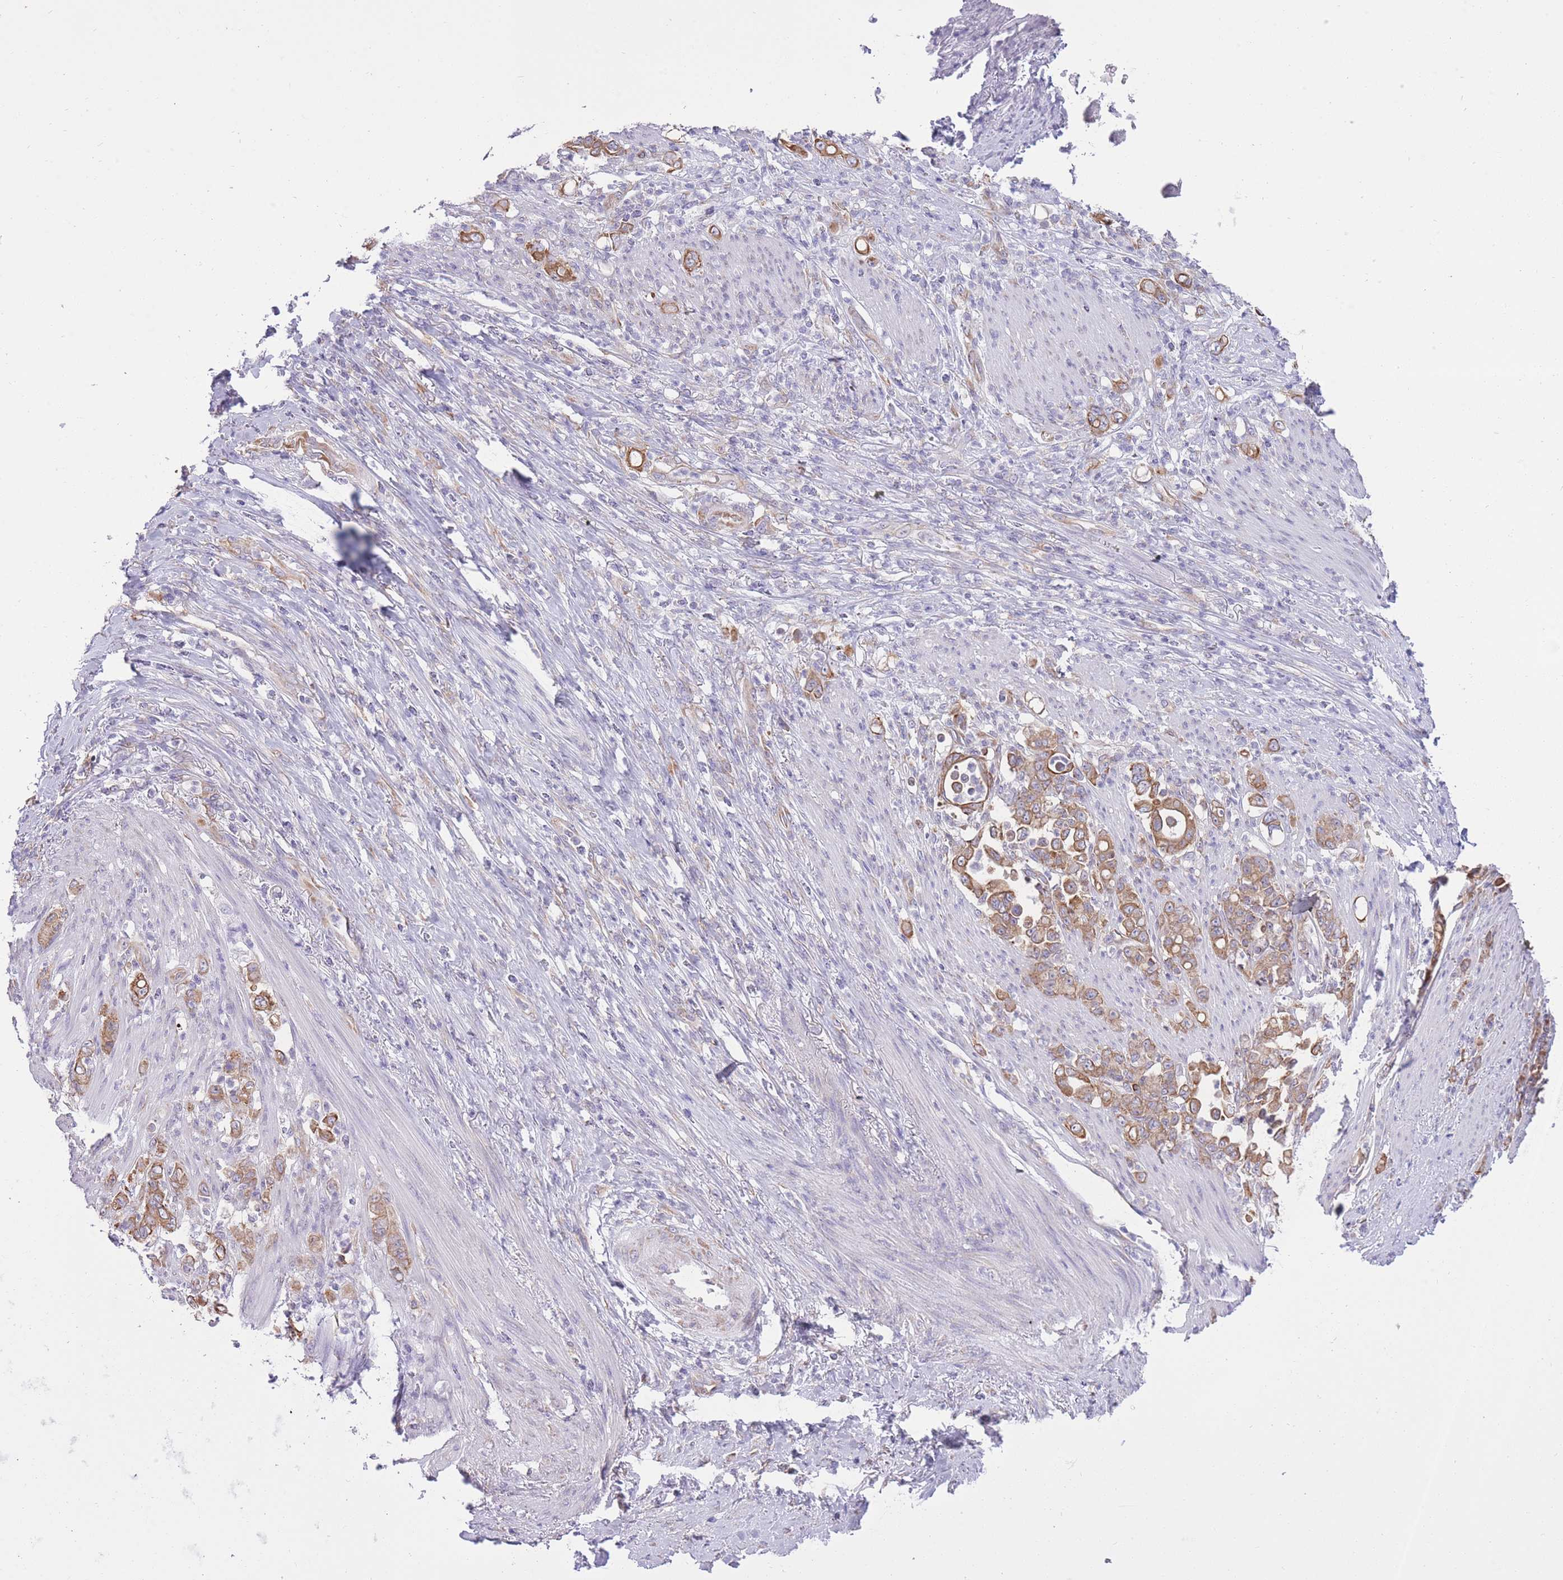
{"staining": {"intensity": "moderate", "quantity": ">75%", "location": "cytoplasmic/membranous"}, "tissue": "stomach cancer", "cell_type": "Tumor cells", "image_type": "cancer", "snomed": [{"axis": "morphology", "description": "Normal tissue, NOS"}, {"axis": "morphology", "description": "Adenocarcinoma, NOS"}, {"axis": "topography", "description": "Stomach"}], "caption": "IHC image of neoplastic tissue: human adenocarcinoma (stomach) stained using immunohistochemistry (IHC) shows medium levels of moderate protein expression localized specifically in the cytoplasmic/membranous of tumor cells, appearing as a cytoplasmic/membranous brown color.", "gene": "ZNF501", "patient": {"sex": "female", "age": 79}}